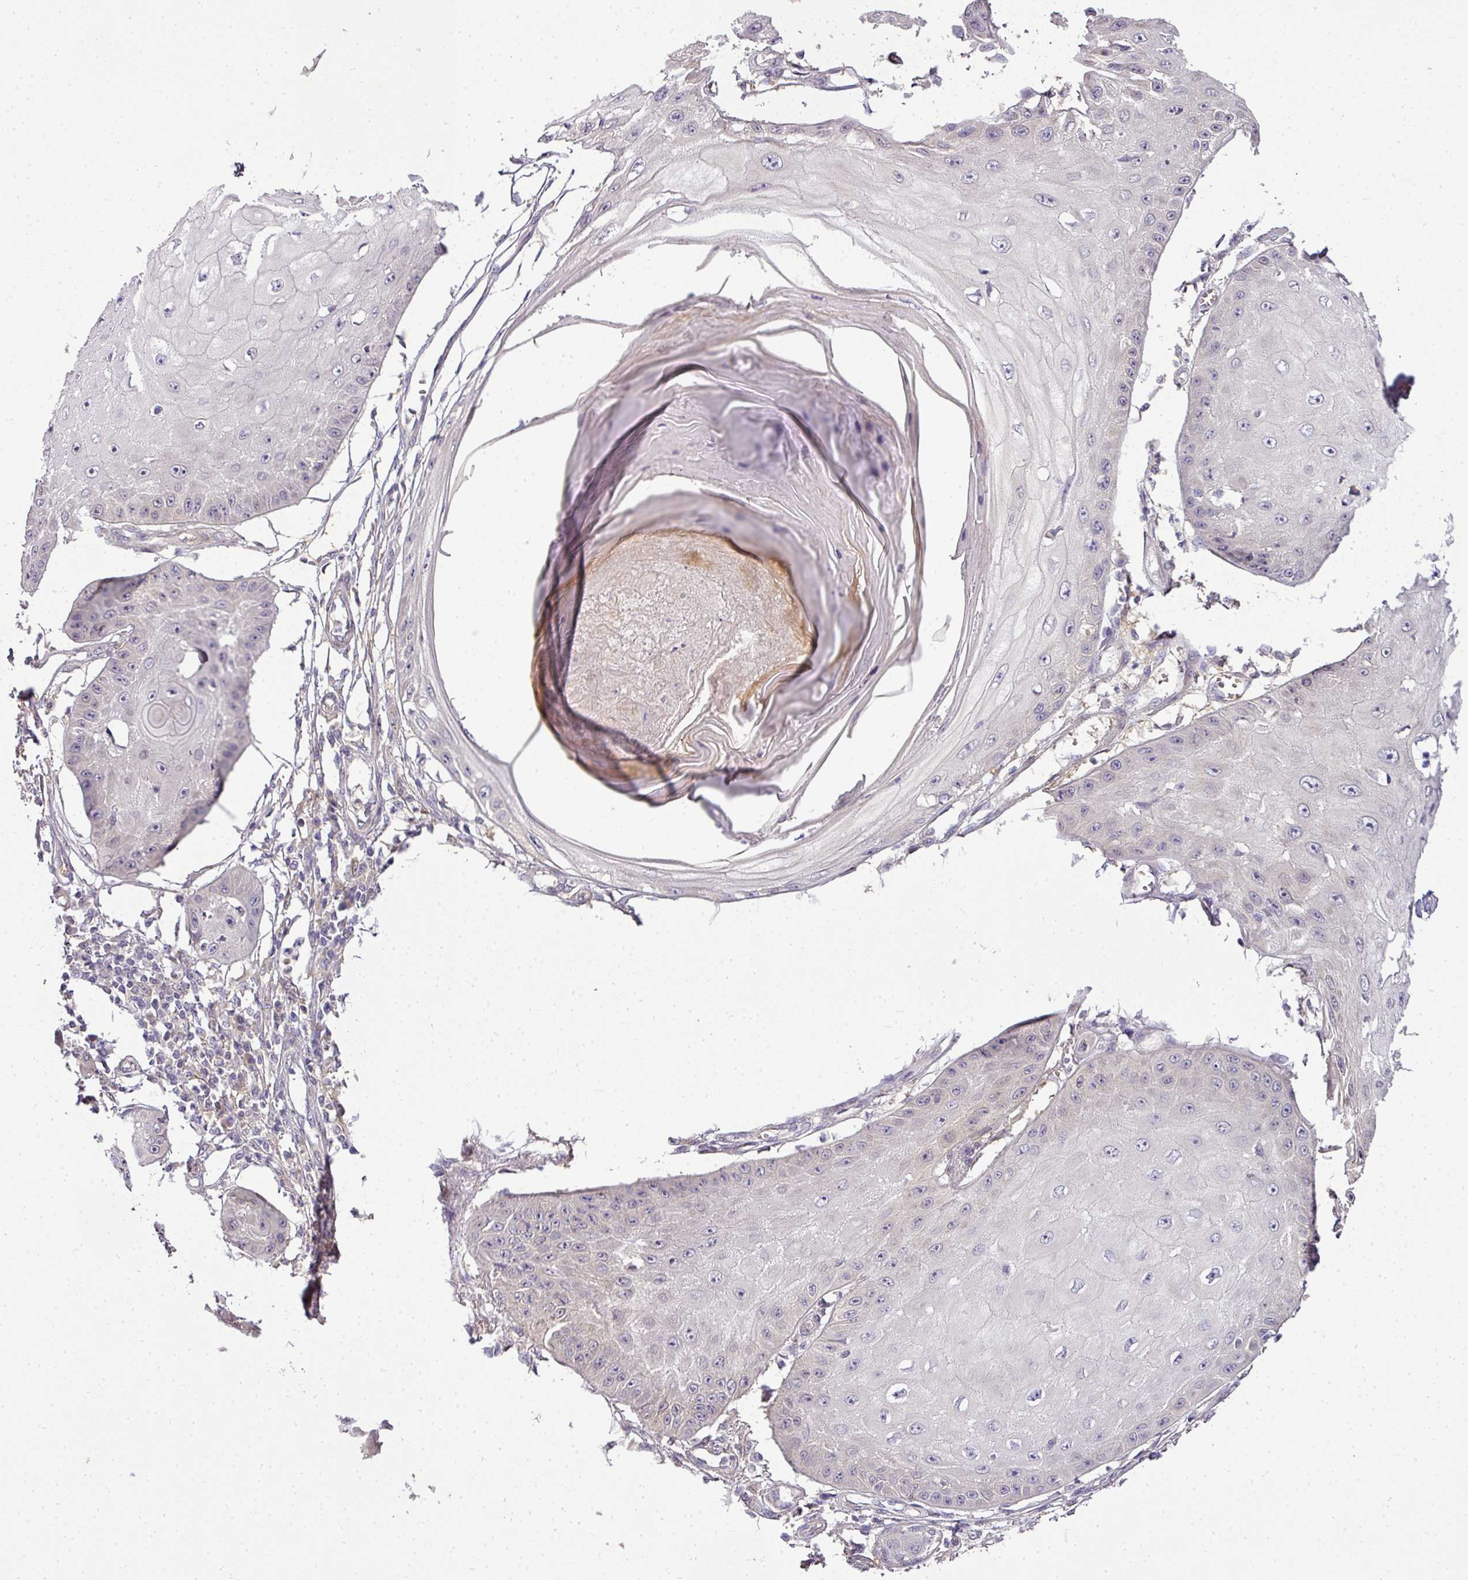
{"staining": {"intensity": "negative", "quantity": "none", "location": "none"}, "tissue": "skin cancer", "cell_type": "Tumor cells", "image_type": "cancer", "snomed": [{"axis": "morphology", "description": "Squamous cell carcinoma, NOS"}, {"axis": "topography", "description": "Skin"}], "caption": "Immunohistochemical staining of human skin cancer shows no significant staining in tumor cells.", "gene": "ADH5", "patient": {"sex": "male", "age": 70}}